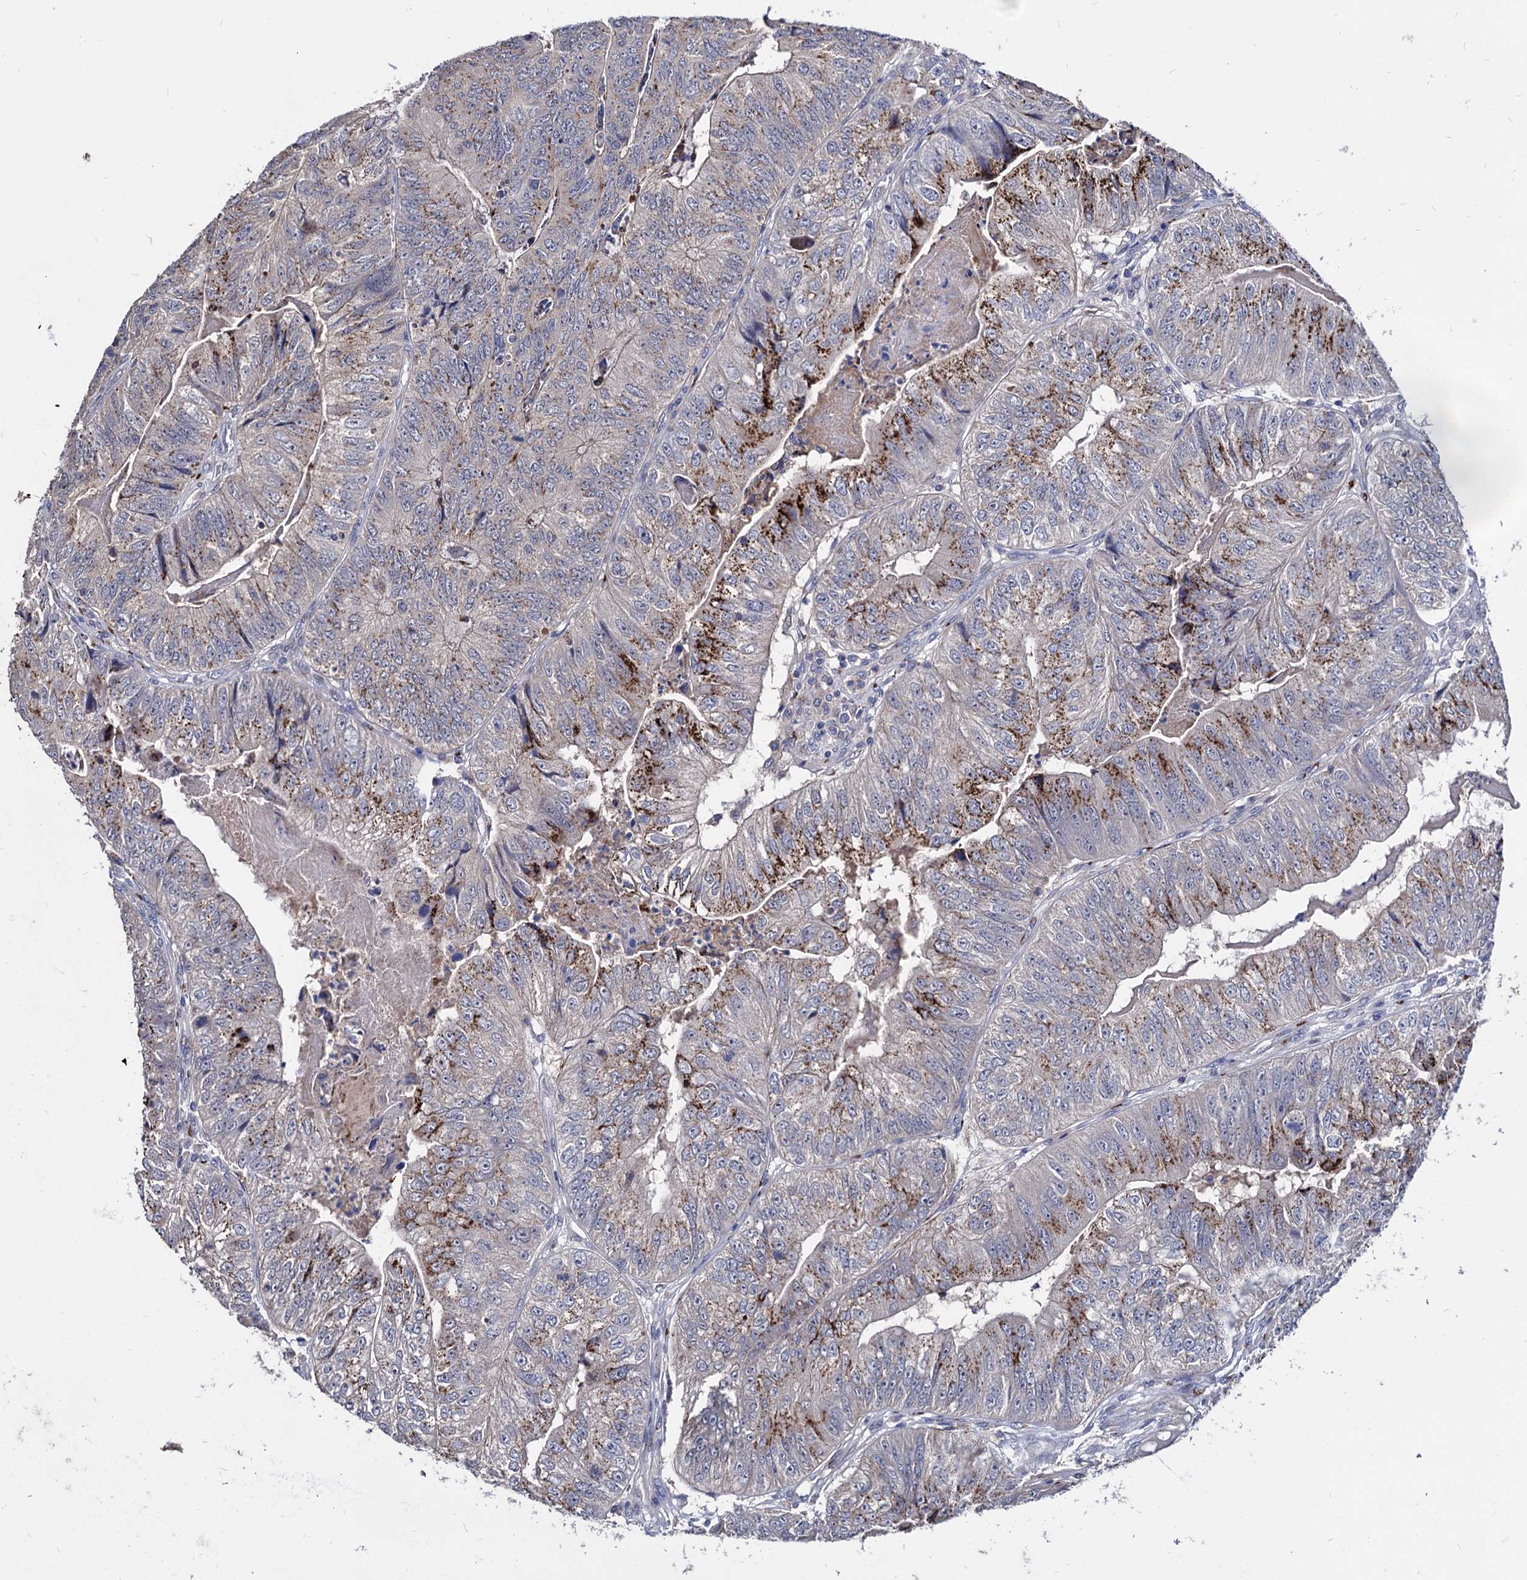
{"staining": {"intensity": "strong", "quantity": "25%-75%", "location": "cytoplasmic/membranous"}, "tissue": "colorectal cancer", "cell_type": "Tumor cells", "image_type": "cancer", "snomed": [{"axis": "morphology", "description": "Adenocarcinoma, NOS"}, {"axis": "topography", "description": "Colon"}], "caption": "Protein expression analysis of colorectal cancer reveals strong cytoplasmic/membranous staining in approximately 25%-75% of tumor cells.", "gene": "ESD", "patient": {"sex": "female", "age": 67}}